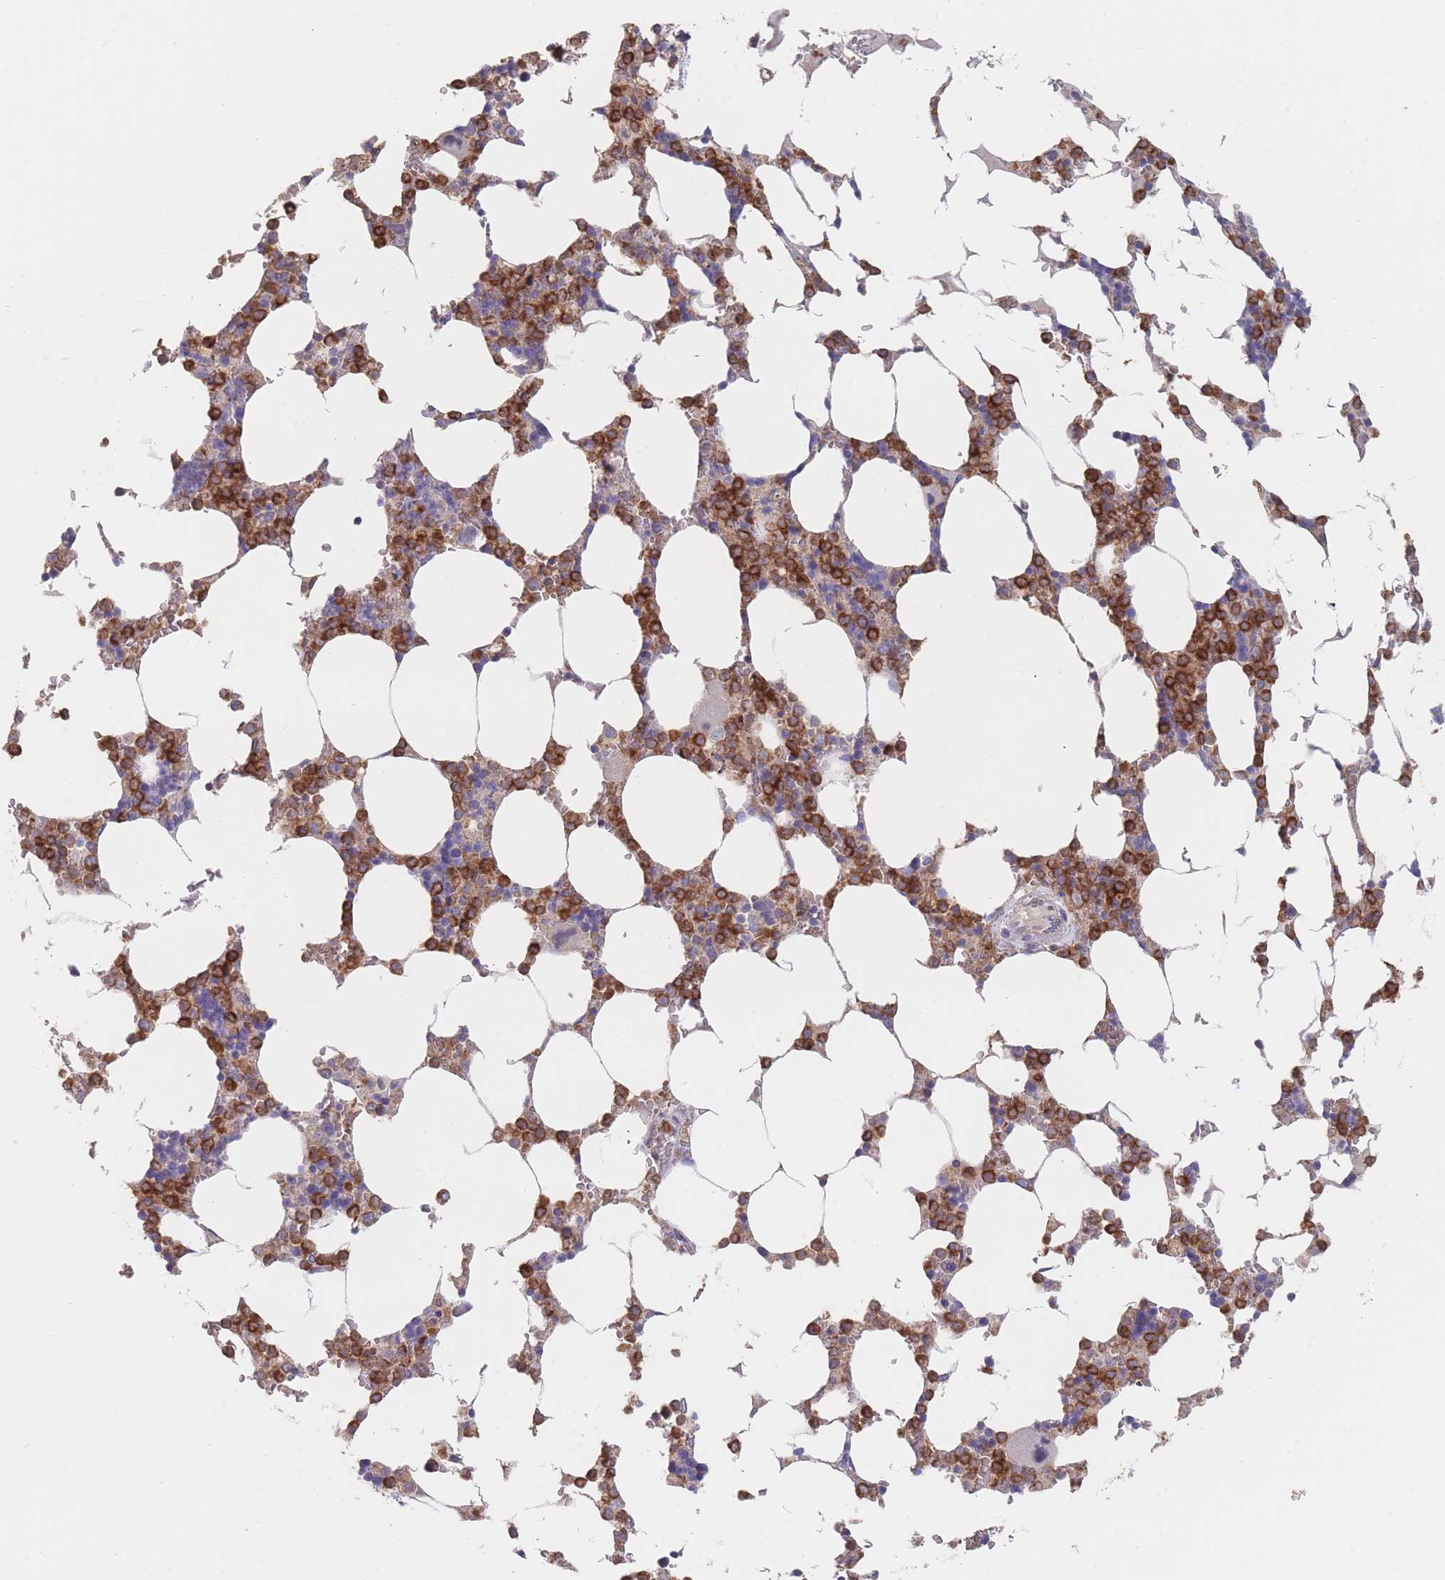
{"staining": {"intensity": "strong", "quantity": "25%-75%", "location": "cytoplasmic/membranous"}, "tissue": "bone marrow", "cell_type": "Hematopoietic cells", "image_type": "normal", "snomed": [{"axis": "morphology", "description": "Normal tissue, NOS"}, {"axis": "topography", "description": "Bone marrow"}], "caption": "High-power microscopy captured an immunohistochemistry photomicrograph of benign bone marrow, revealing strong cytoplasmic/membranous expression in approximately 25%-75% of hematopoietic cells.", "gene": "CLEC12A", "patient": {"sex": "male", "age": 64}}